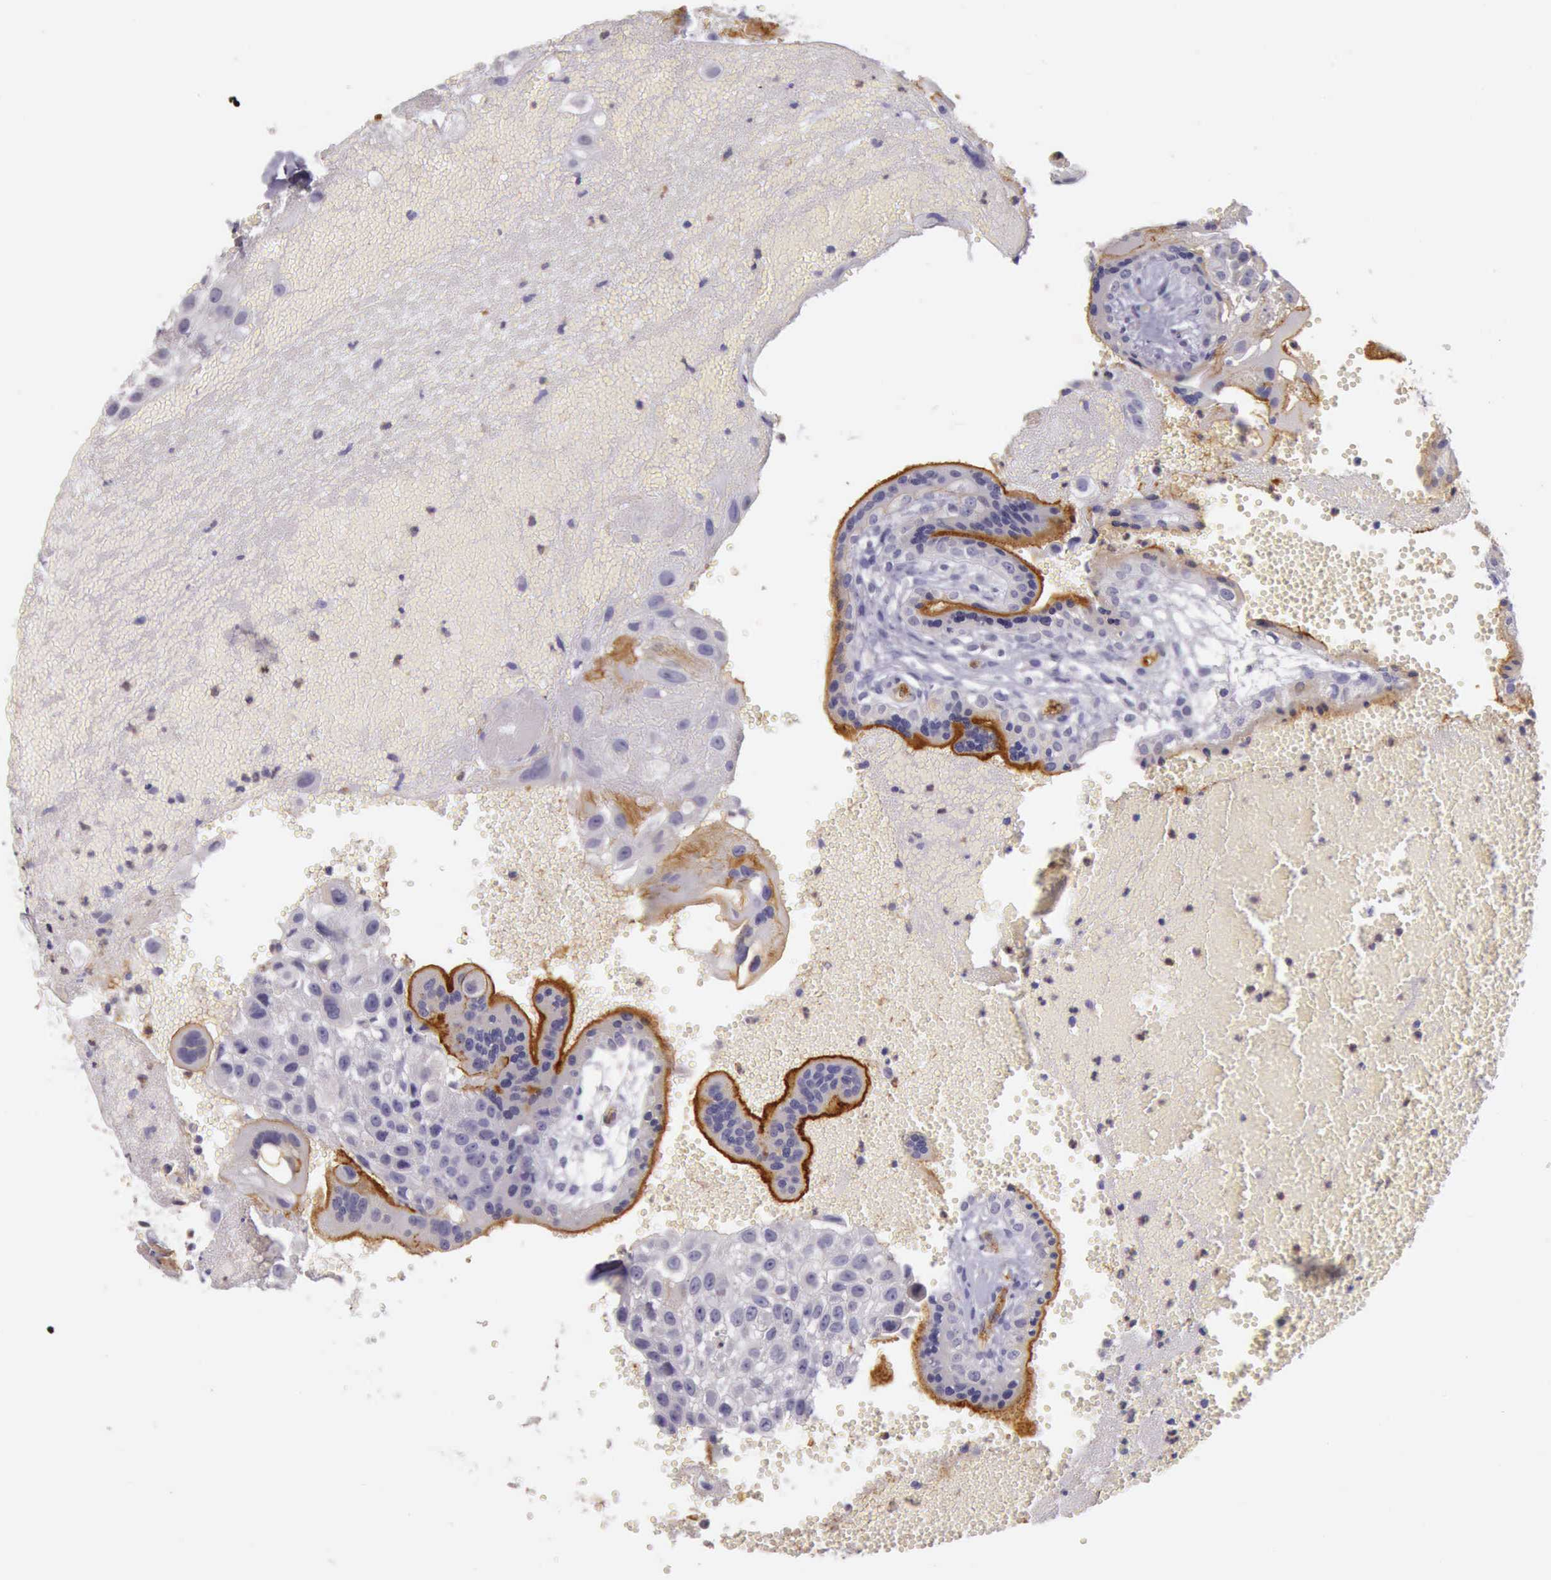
{"staining": {"intensity": "negative", "quantity": "none", "location": "none"}, "tissue": "placenta", "cell_type": "Decidual cells", "image_type": "normal", "snomed": [{"axis": "morphology", "description": "Normal tissue, NOS"}, {"axis": "topography", "description": "Placenta"}], "caption": "This is a histopathology image of immunohistochemistry staining of benign placenta, which shows no expression in decidual cells. (Stains: DAB IHC with hematoxylin counter stain, Microscopy: brightfield microscopy at high magnification).", "gene": "TCEANC", "patient": {"sex": "female", "age": 30}}